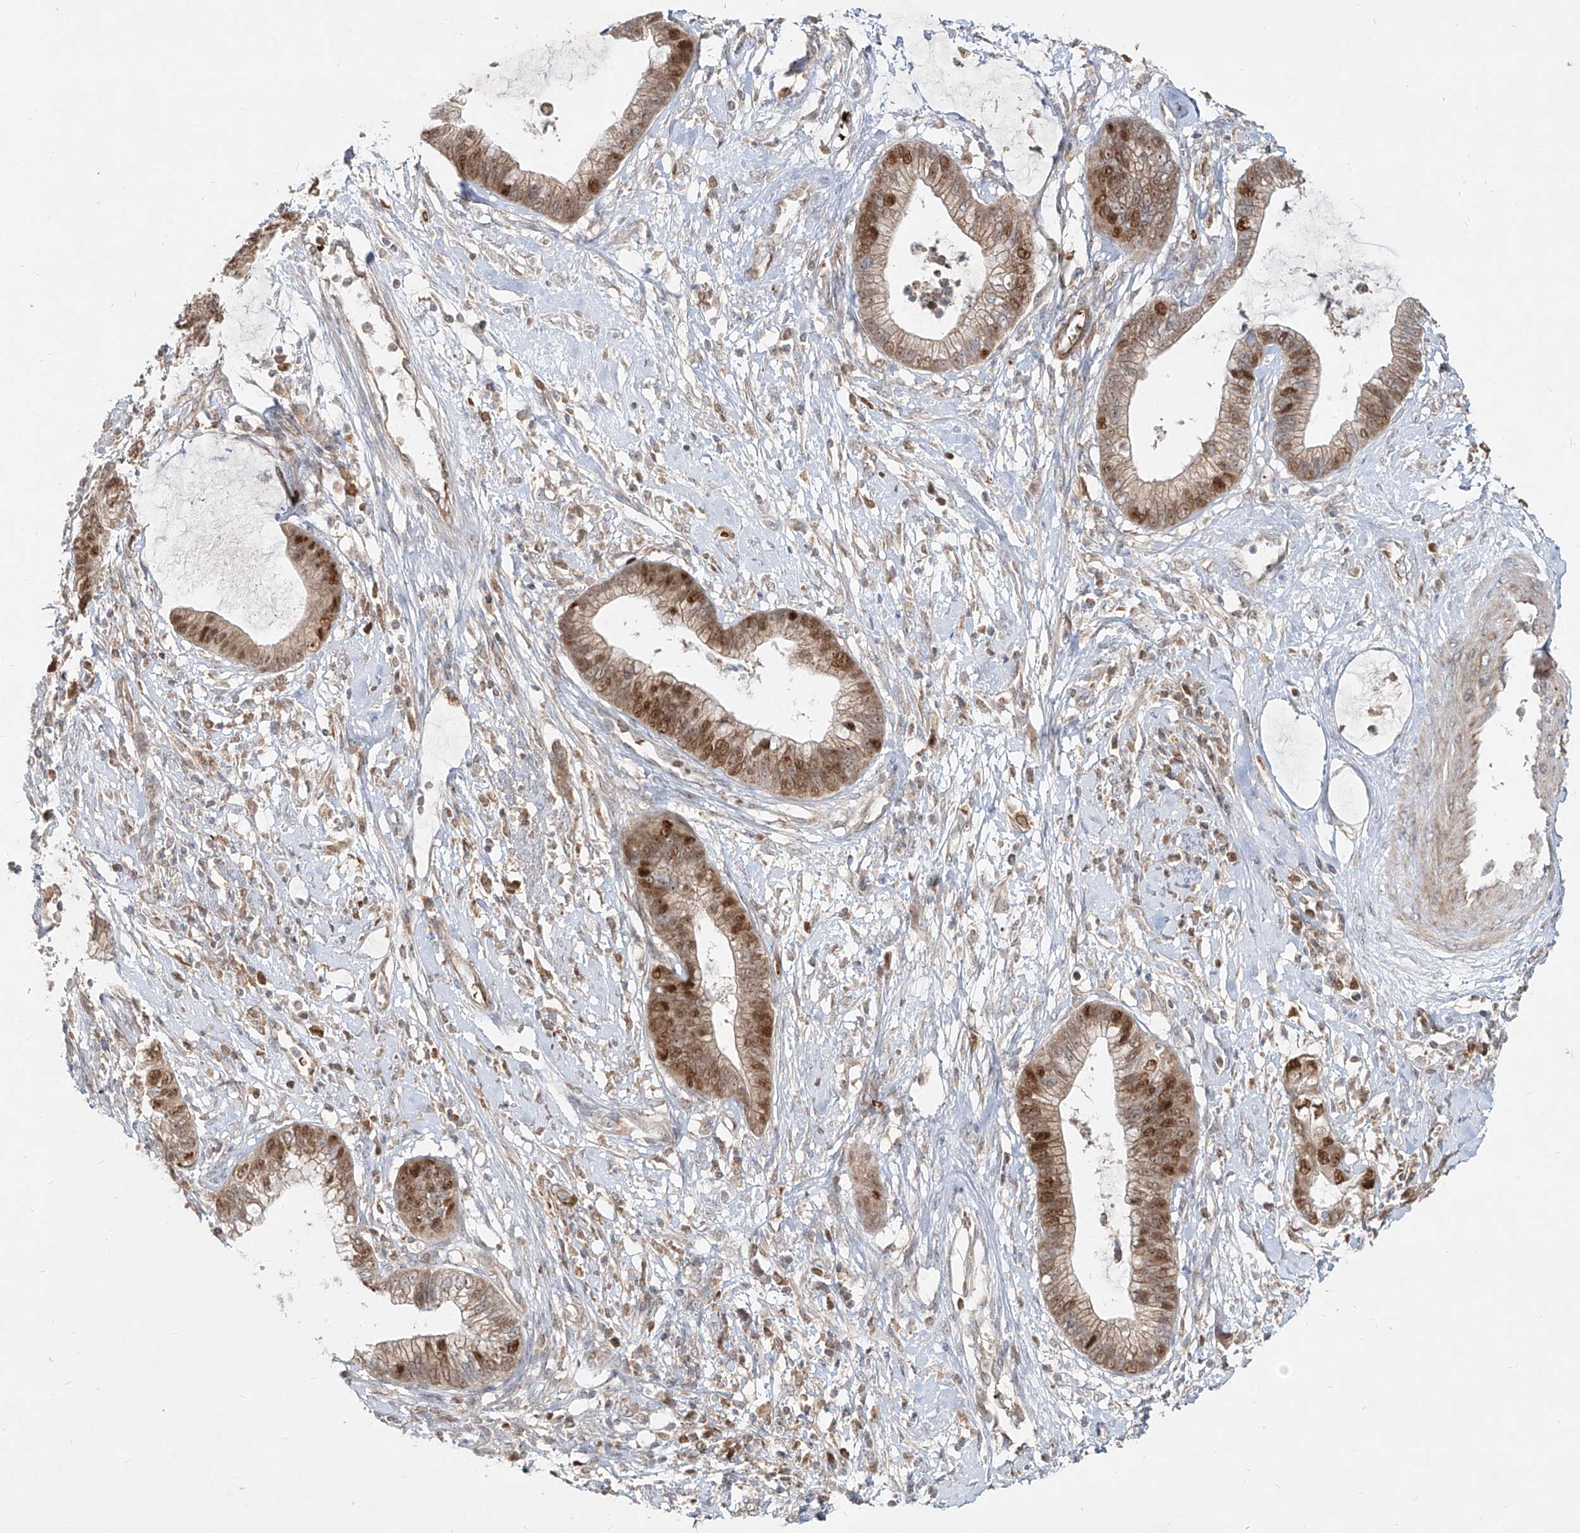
{"staining": {"intensity": "strong", "quantity": "25%-75%", "location": "cytoplasmic/membranous,nuclear"}, "tissue": "cervical cancer", "cell_type": "Tumor cells", "image_type": "cancer", "snomed": [{"axis": "morphology", "description": "Adenocarcinoma, NOS"}, {"axis": "topography", "description": "Cervix"}], "caption": "Strong cytoplasmic/membranous and nuclear expression is appreciated in approximately 25%-75% of tumor cells in cervical cancer (adenocarcinoma).", "gene": "FGD2", "patient": {"sex": "female", "age": 44}}